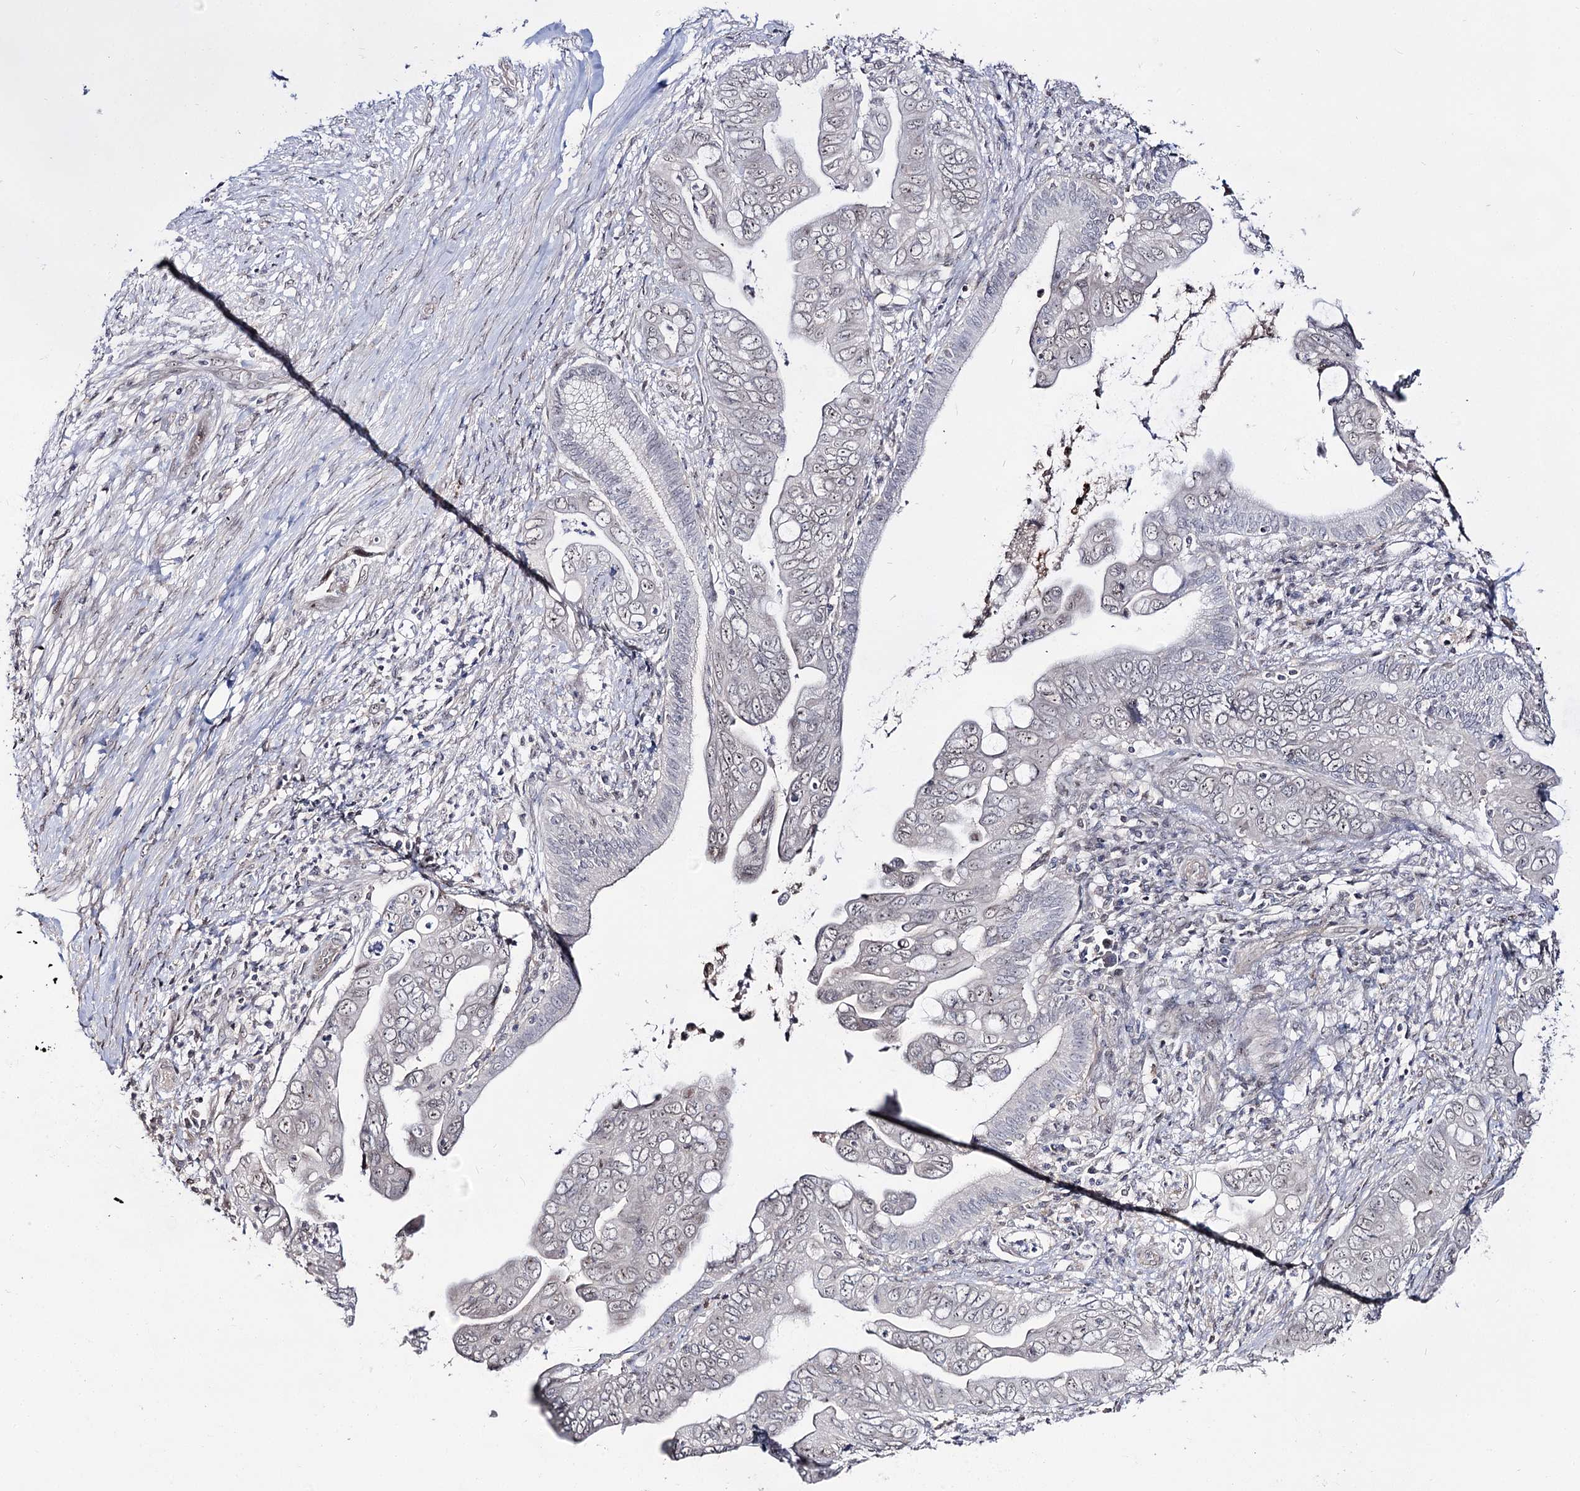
{"staining": {"intensity": "negative", "quantity": "none", "location": "none"}, "tissue": "pancreatic cancer", "cell_type": "Tumor cells", "image_type": "cancer", "snomed": [{"axis": "morphology", "description": "Adenocarcinoma, NOS"}, {"axis": "topography", "description": "Pancreas"}], "caption": "Pancreatic cancer stained for a protein using IHC reveals no positivity tumor cells.", "gene": "RRP9", "patient": {"sex": "male", "age": 75}}